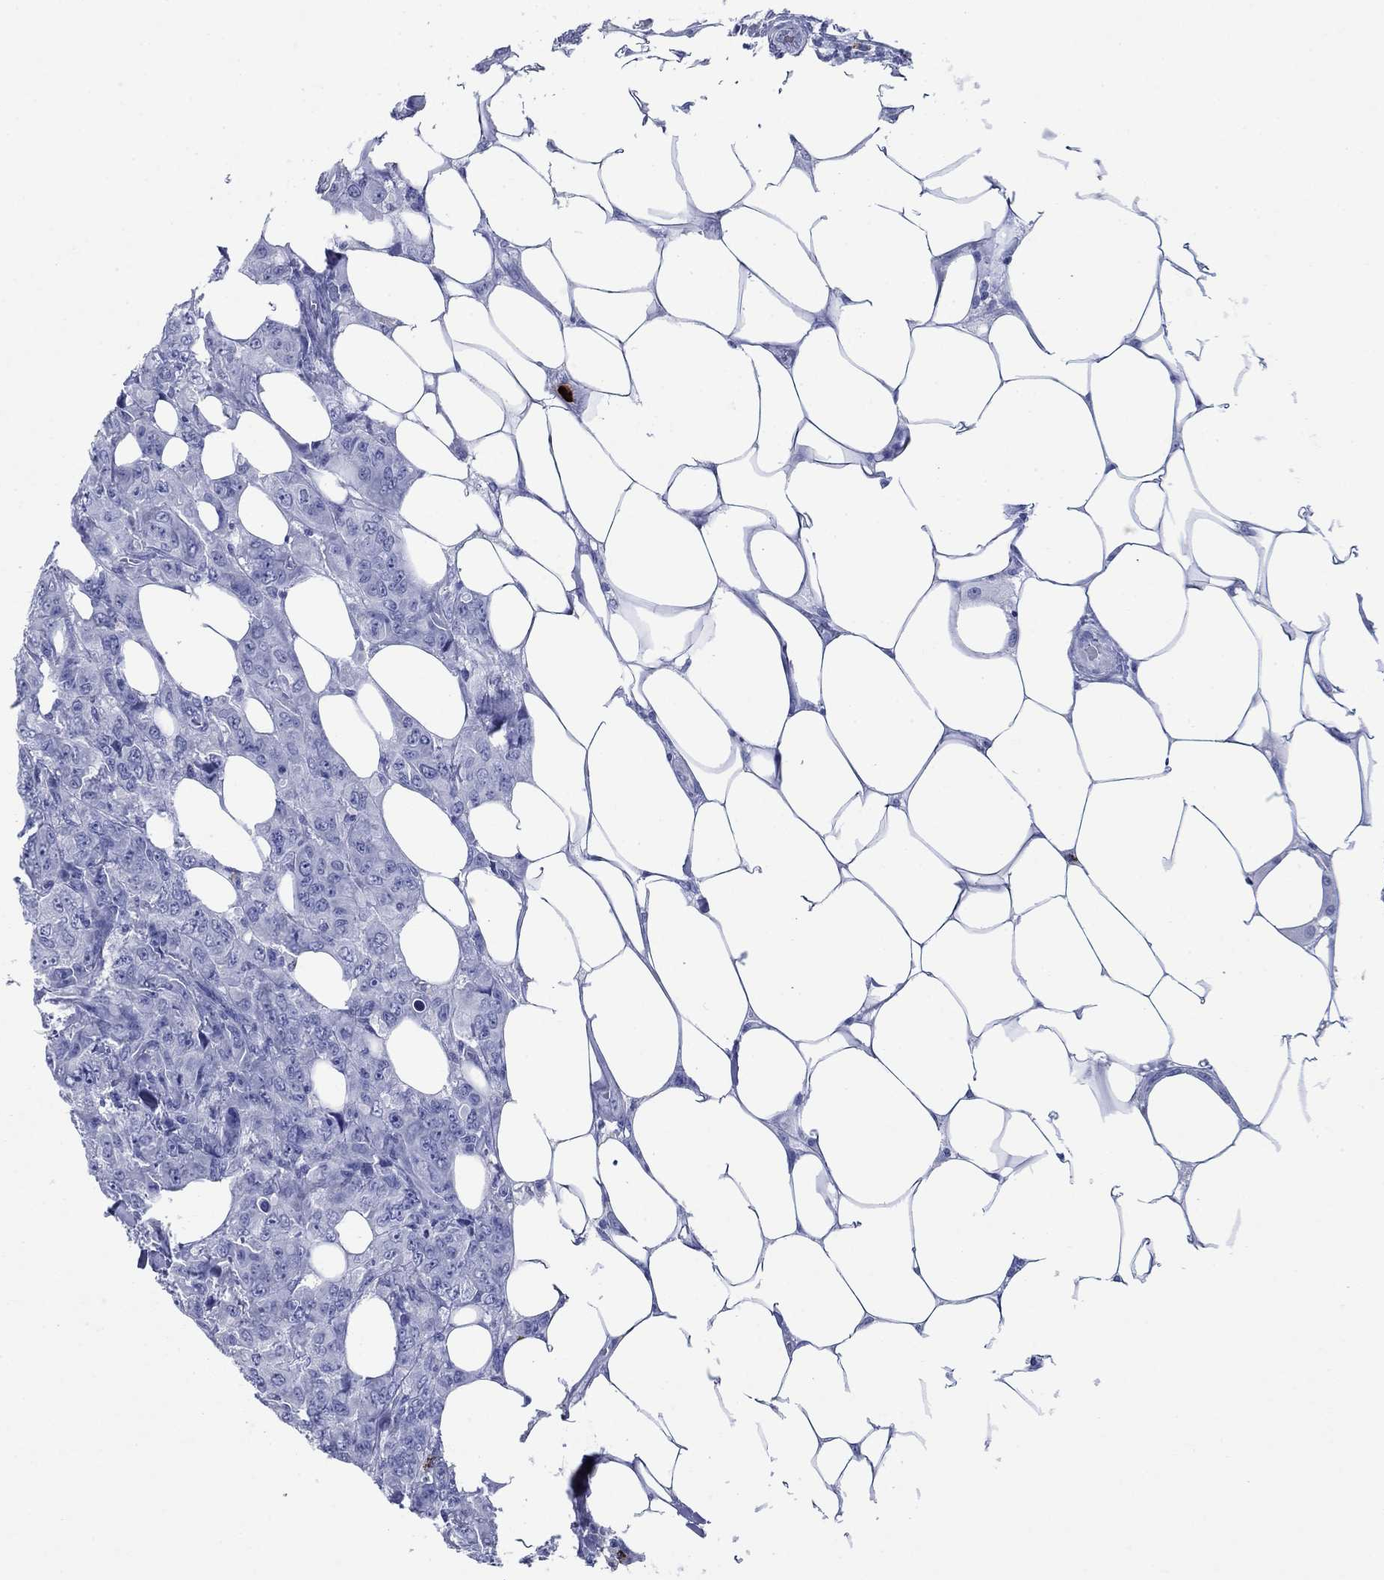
{"staining": {"intensity": "negative", "quantity": "none", "location": "none"}, "tissue": "breast cancer", "cell_type": "Tumor cells", "image_type": "cancer", "snomed": [{"axis": "morphology", "description": "Duct carcinoma"}, {"axis": "topography", "description": "Breast"}], "caption": "Protein analysis of breast infiltrating ductal carcinoma displays no significant positivity in tumor cells.", "gene": "AZU1", "patient": {"sex": "female", "age": 43}}